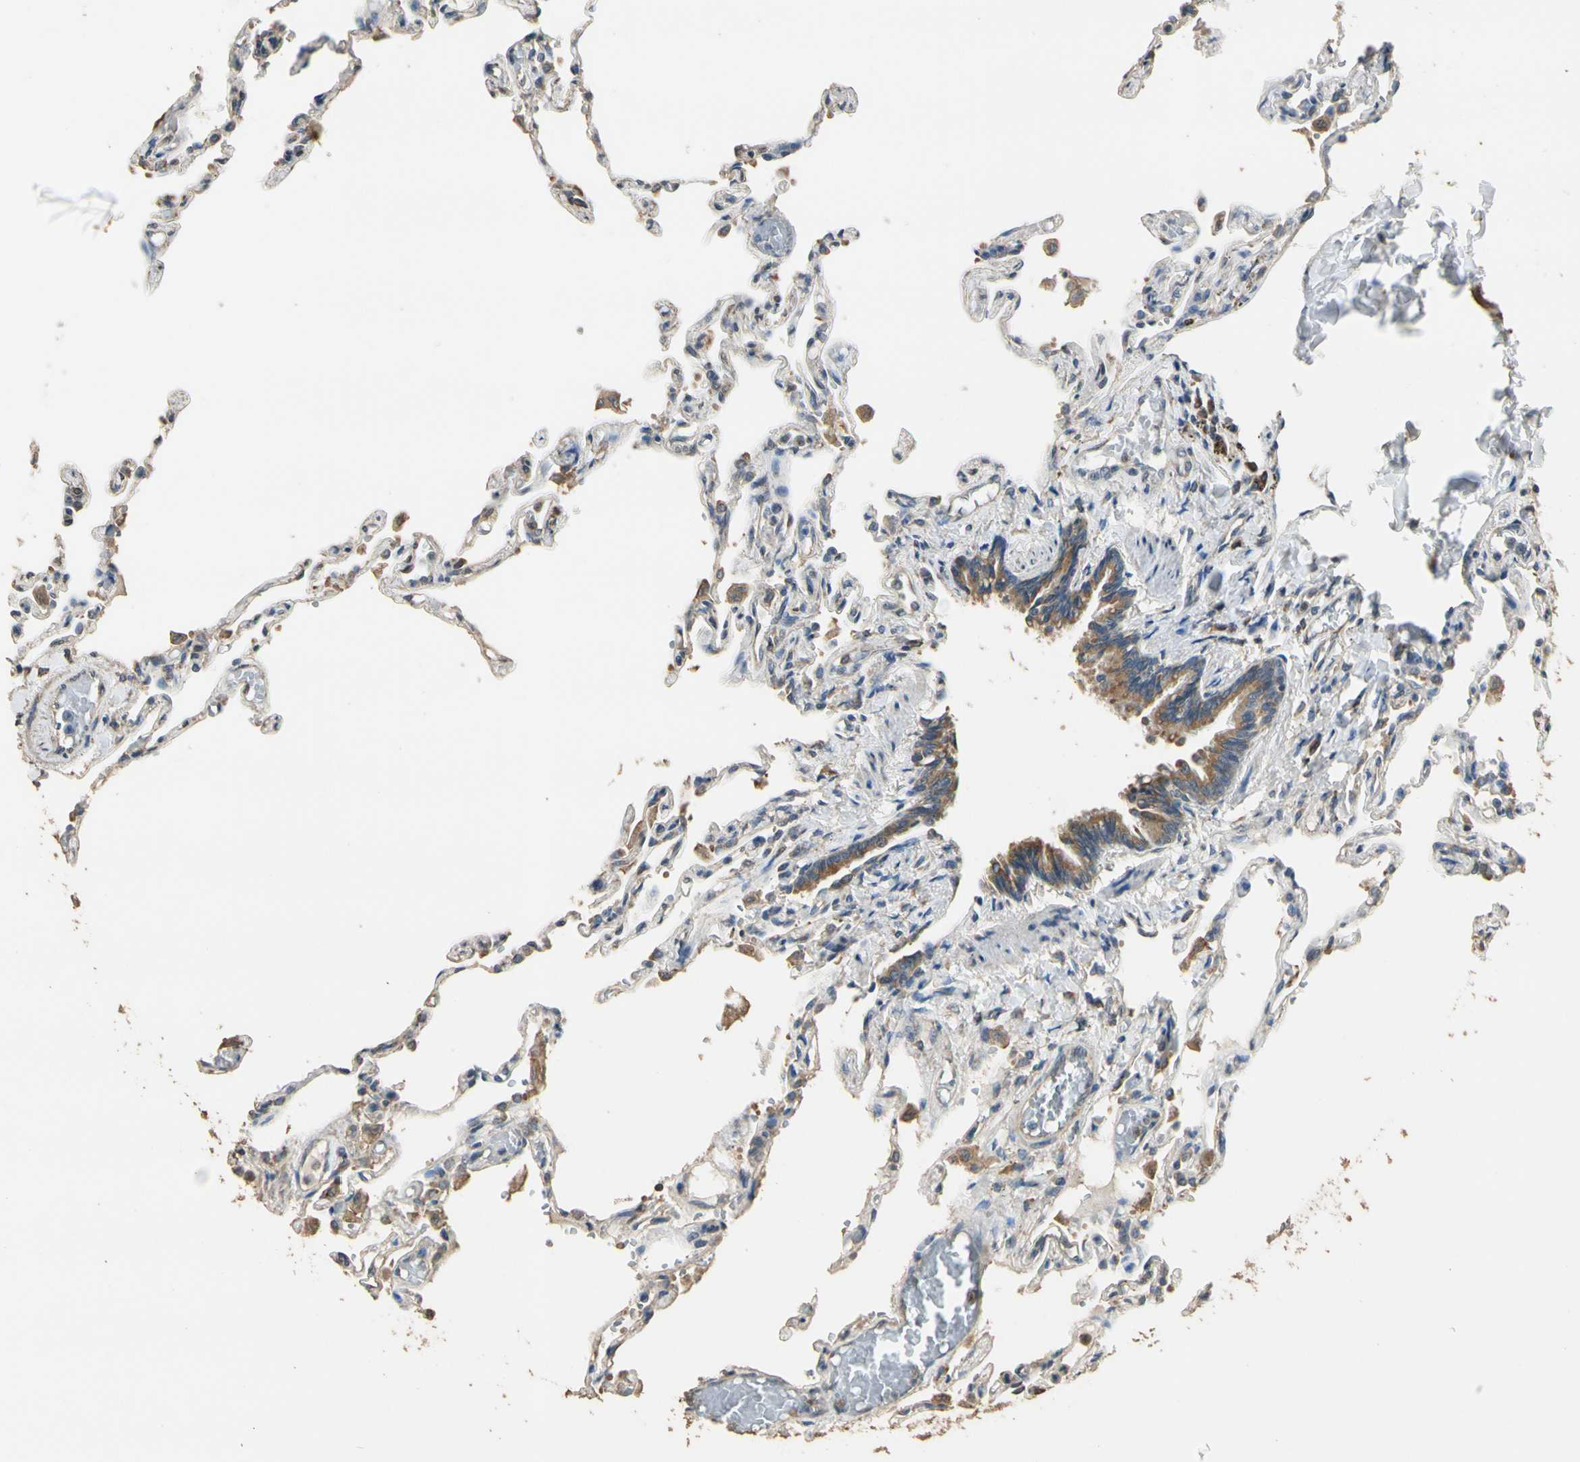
{"staining": {"intensity": "moderate", "quantity": "25%-75%", "location": "cytoplasmic/membranous"}, "tissue": "lung", "cell_type": "Alveolar cells", "image_type": "normal", "snomed": [{"axis": "morphology", "description": "Normal tissue, NOS"}, {"axis": "topography", "description": "Lung"}], "caption": "Immunohistochemistry (IHC) of benign lung displays medium levels of moderate cytoplasmic/membranous expression in approximately 25%-75% of alveolar cells.", "gene": "STX18", "patient": {"sex": "male", "age": 21}}